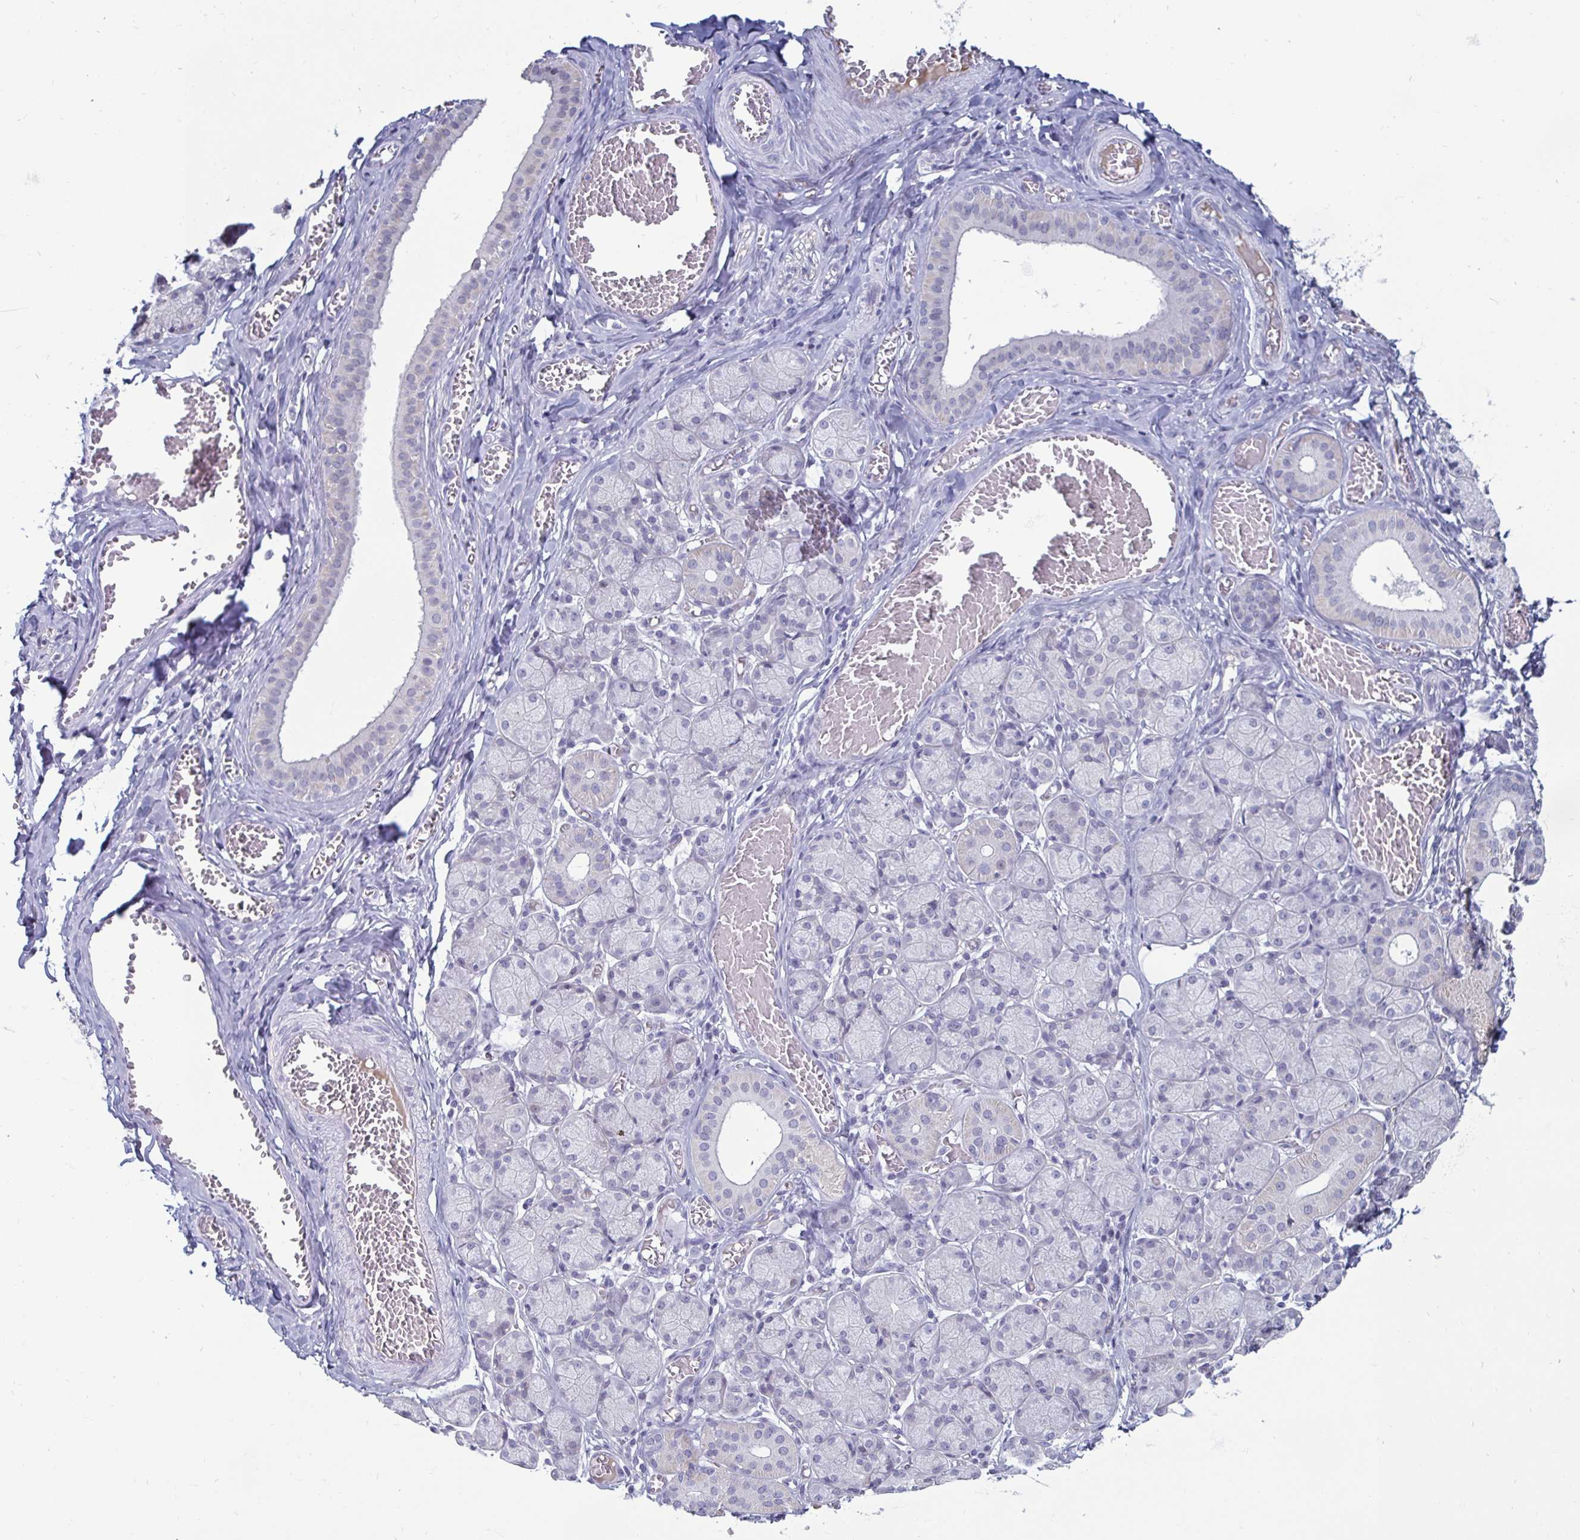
{"staining": {"intensity": "negative", "quantity": "none", "location": "none"}, "tissue": "salivary gland", "cell_type": "Glandular cells", "image_type": "normal", "snomed": [{"axis": "morphology", "description": "Normal tissue, NOS"}, {"axis": "topography", "description": "Salivary gland"}], "caption": "Immunohistochemistry (IHC) image of benign salivary gland: salivary gland stained with DAB shows no significant protein expression in glandular cells.", "gene": "OOSP2", "patient": {"sex": "female", "age": 24}}